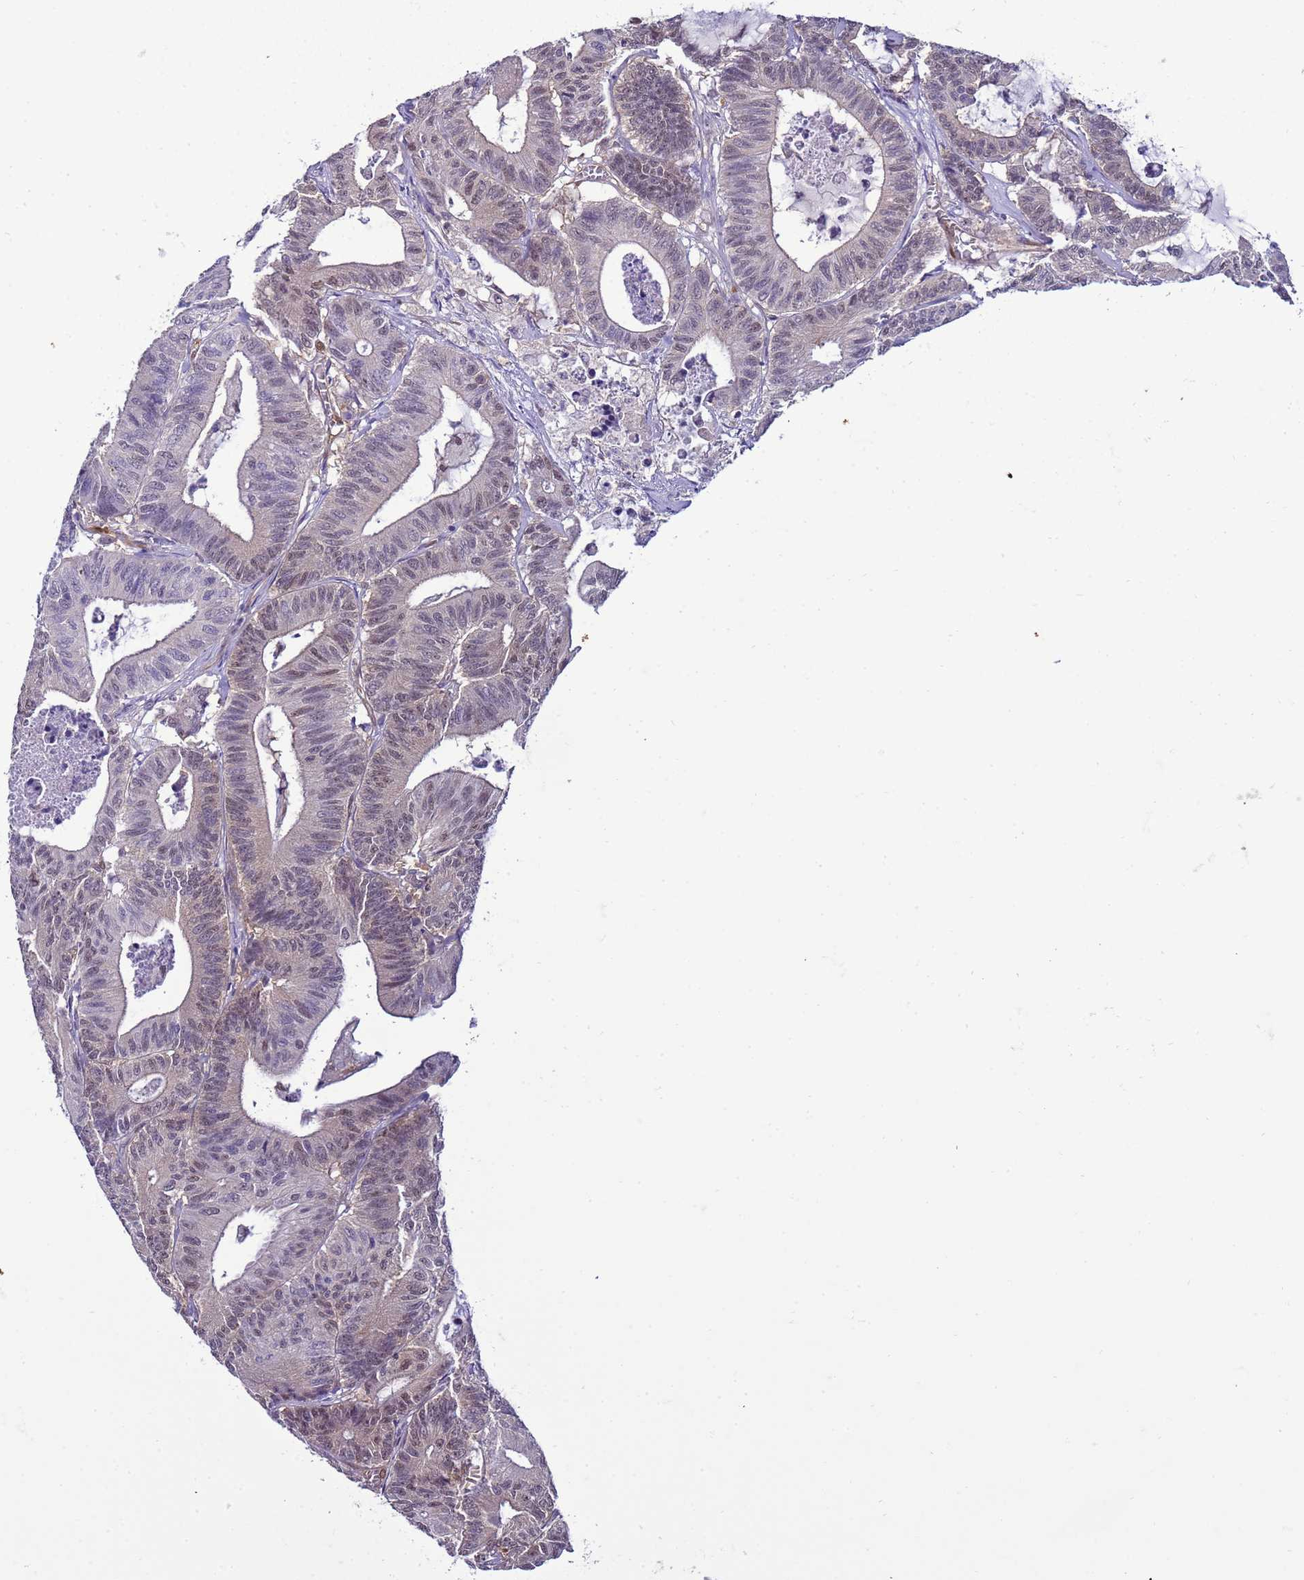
{"staining": {"intensity": "weak", "quantity": "25%-75%", "location": "nuclear"}, "tissue": "colorectal cancer", "cell_type": "Tumor cells", "image_type": "cancer", "snomed": [{"axis": "morphology", "description": "Adenocarcinoma, NOS"}, {"axis": "topography", "description": "Colon"}], "caption": "Weak nuclear staining for a protein is seen in about 25%-75% of tumor cells of colorectal cancer using immunohistochemistry (IHC).", "gene": "DDI2", "patient": {"sex": "female", "age": 84}}